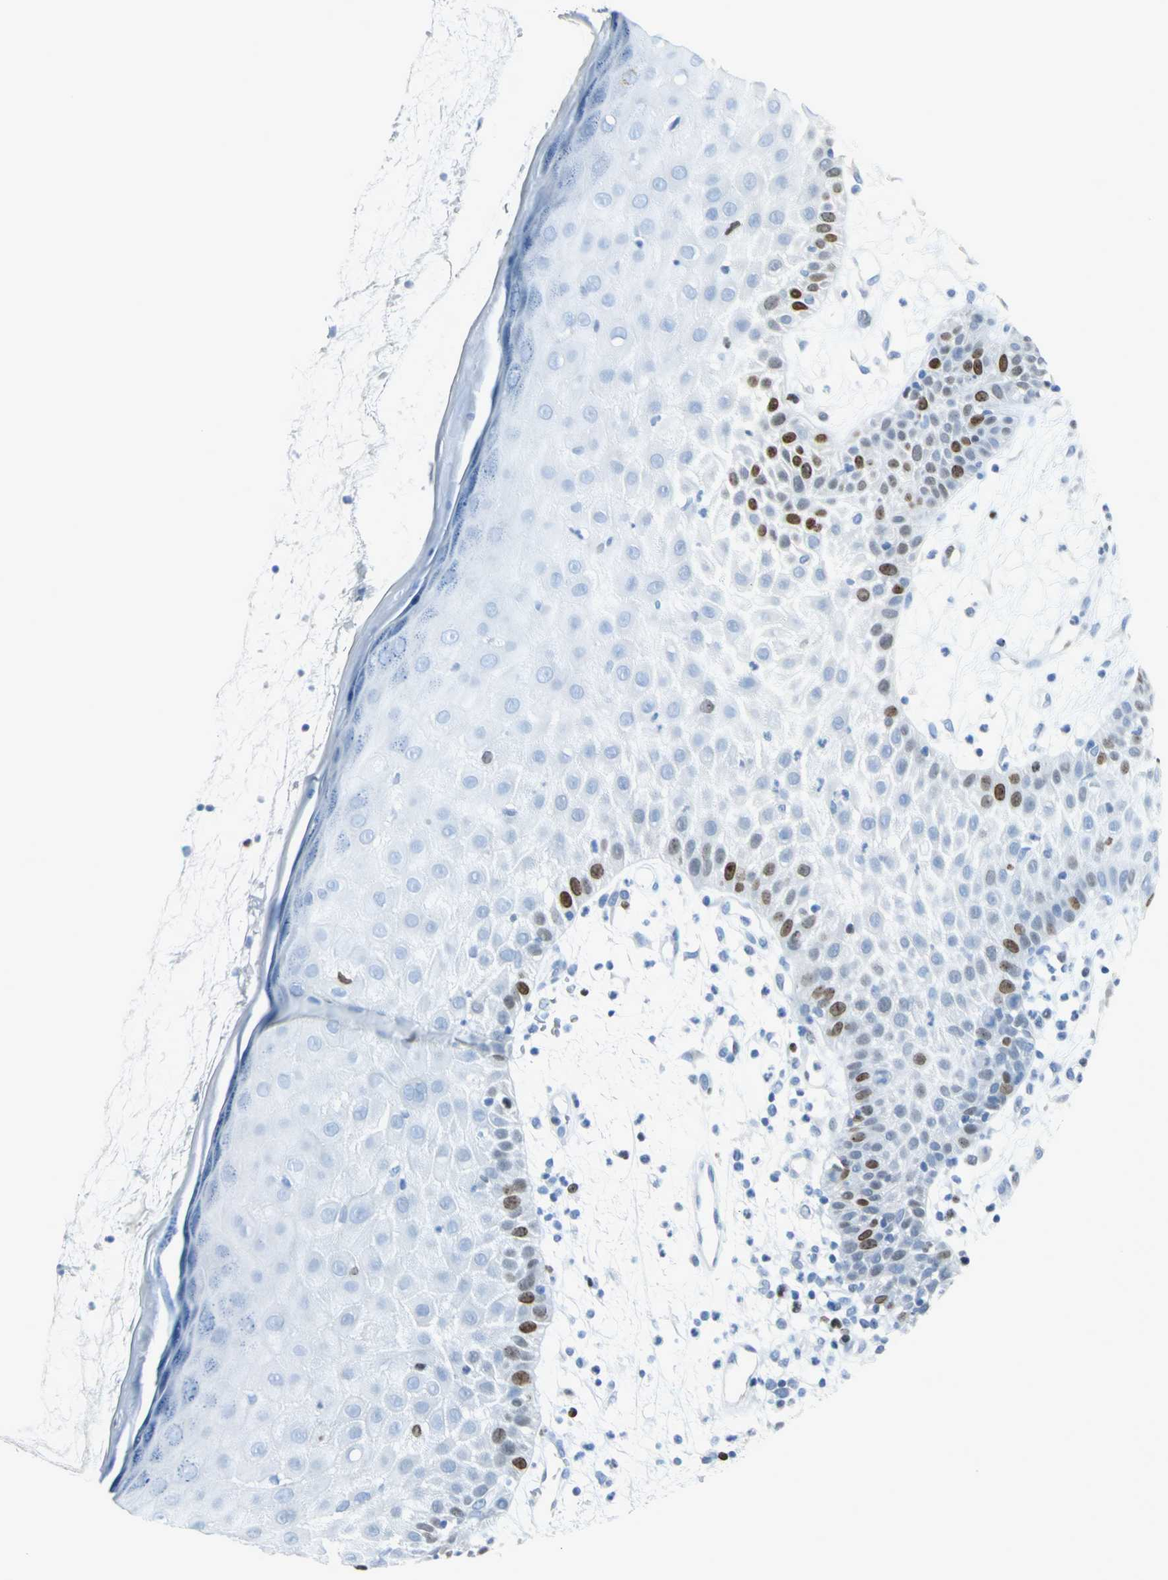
{"staining": {"intensity": "moderate", "quantity": "<25%", "location": "nuclear"}, "tissue": "skin cancer", "cell_type": "Tumor cells", "image_type": "cancer", "snomed": [{"axis": "morphology", "description": "Squamous cell carcinoma, NOS"}, {"axis": "topography", "description": "Skin"}], "caption": "Skin cancer stained with DAB (3,3'-diaminobenzidine) IHC demonstrates low levels of moderate nuclear staining in about <25% of tumor cells. (DAB (3,3'-diaminobenzidine) = brown stain, brightfield microscopy at high magnification).", "gene": "MCM3", "patient": {"sex": "female", "age": 78}}